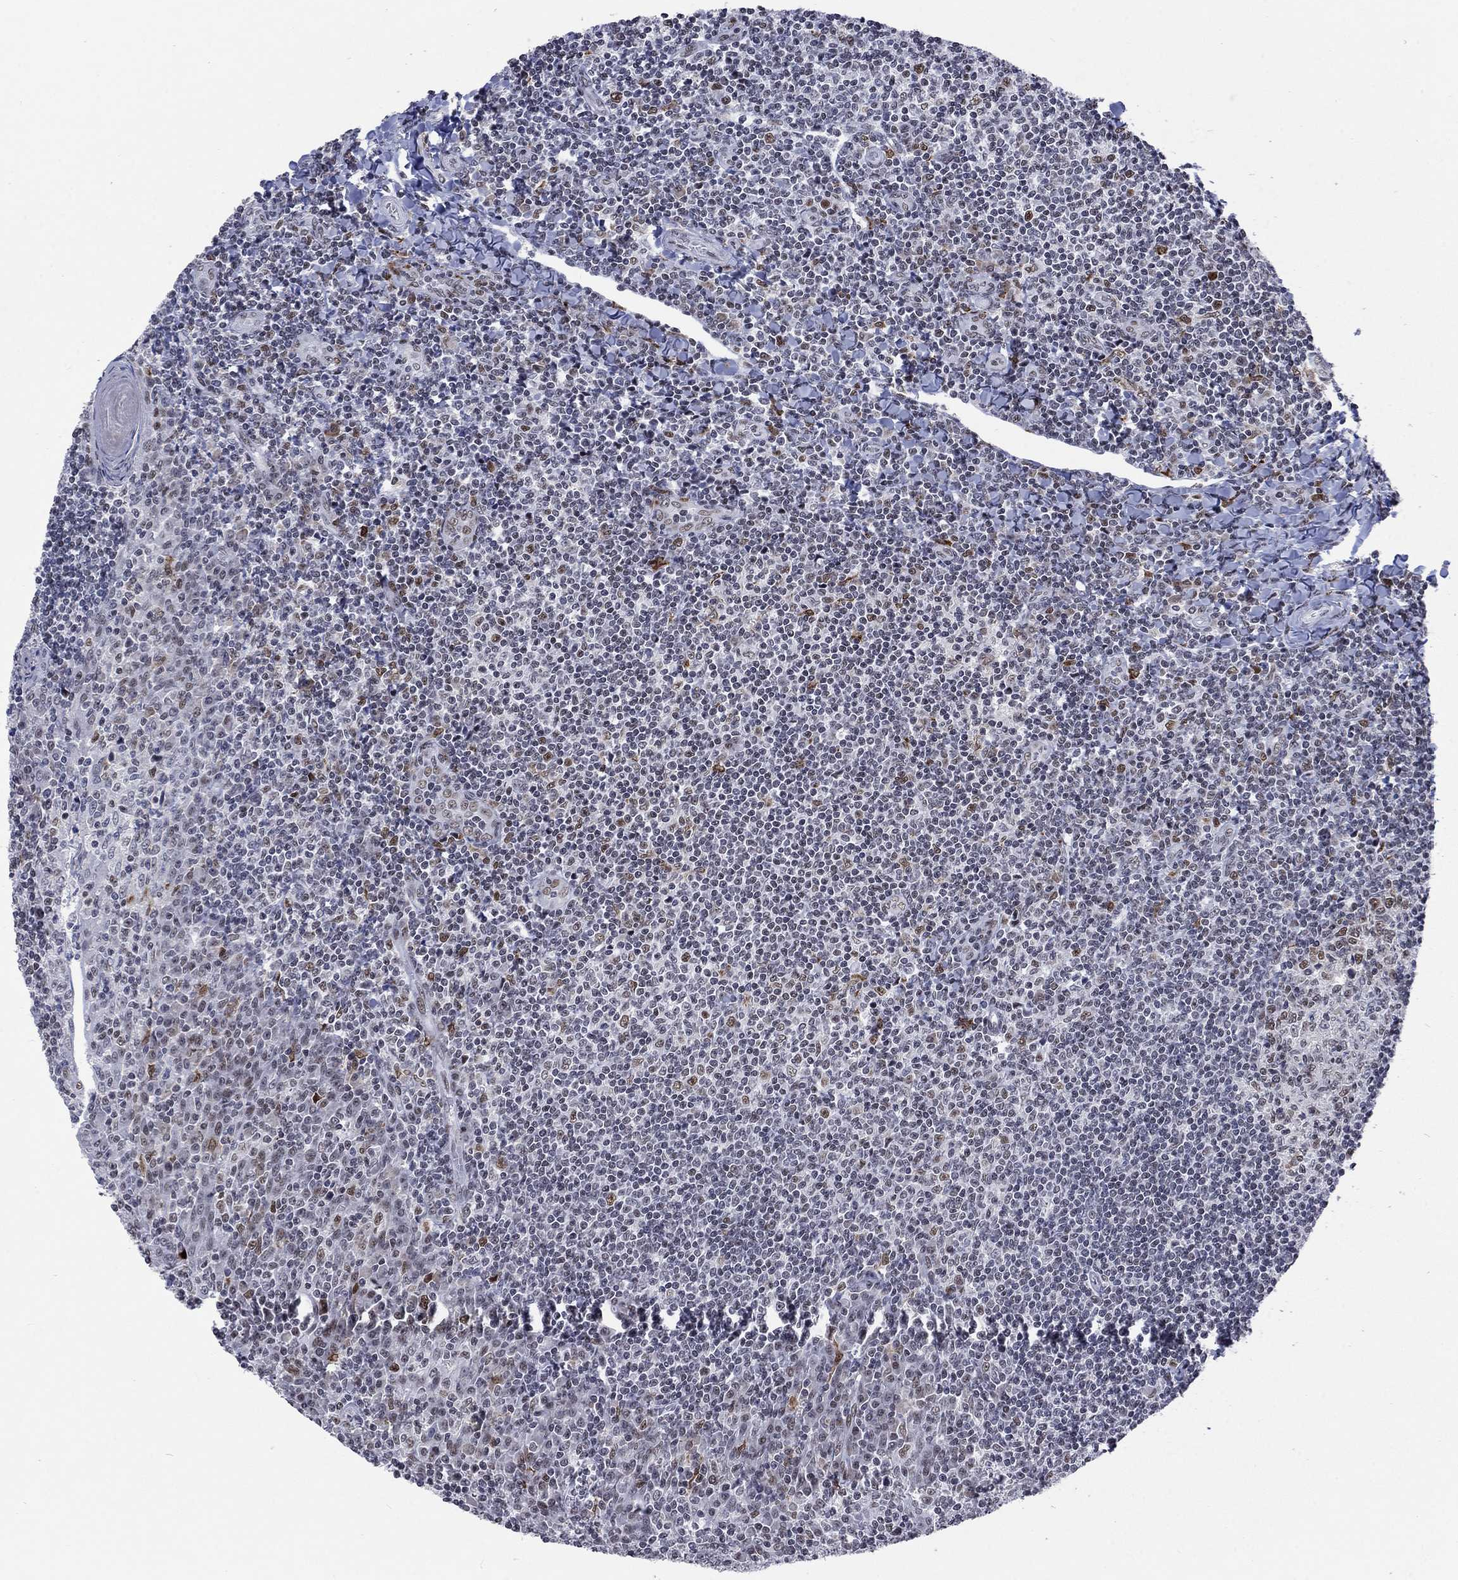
{"staining": {"intensity": "moderate", "quantity": "<25%", "location": "nuclear"}, "tissue": "tonsil", "cell_type": "Germinal center cells", "image_type": "normal", "snomed": [{"axis": "morphology", "description": "Normal tissue, NOS"}, {"axis": "topography", "description": "Tonsil"}], "caption": "Moderate nuclear positivity is seen in about <25% of germinal center cells in unremarkable tonsil. (Brightfield microscopy of DAB IHC at high magnification).", "gene": "HCFC1", "patient": {"sex": "female", "age": 12}}